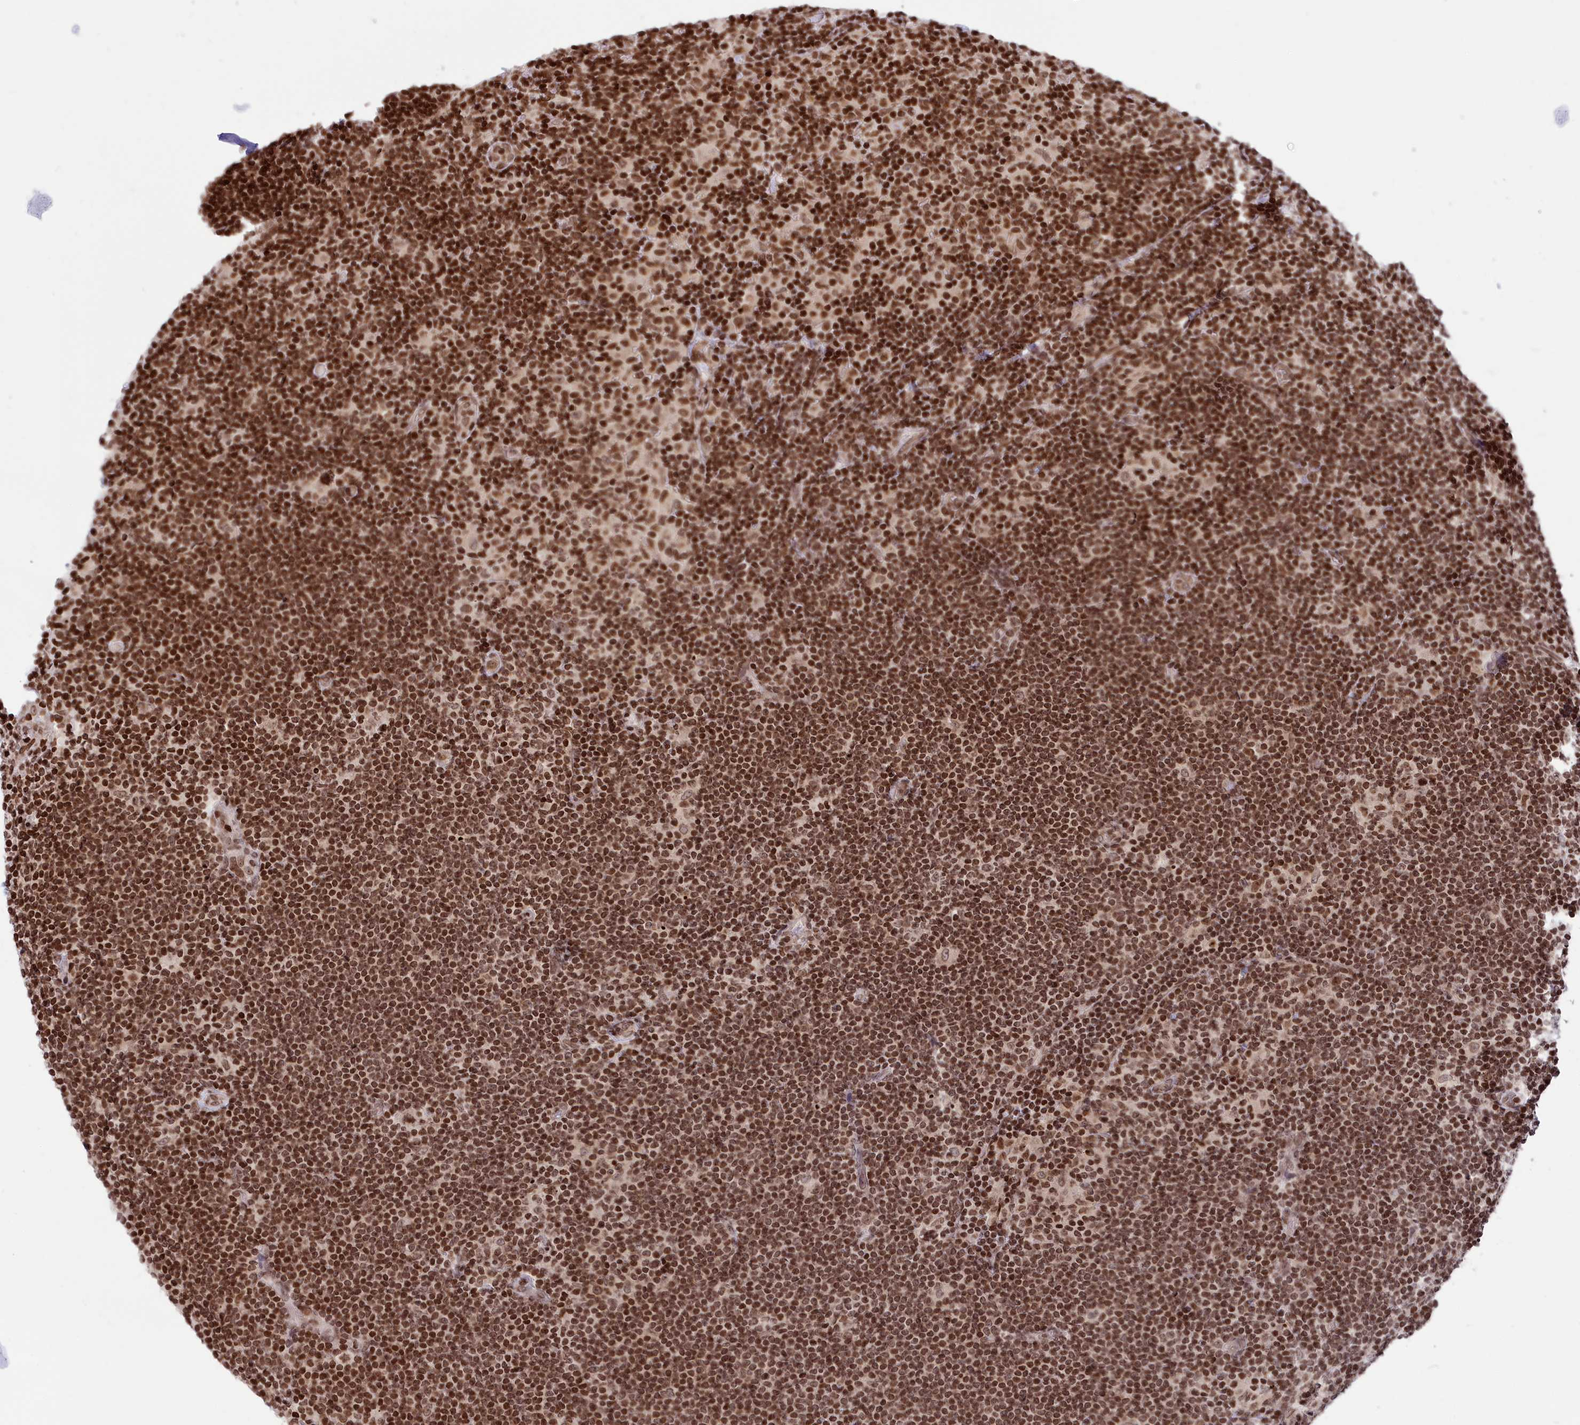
{"staining": {"intensity": "moderate", "quantity": ">75%", "location": "nuclear"}, "tissue": "lymphoma", "cell_type": "Tumor cells", "image_type": "cancer", "snomed": [{"axis": "morphology", "description": "Hodgkin's disease, NOS"}, {"axis": "topography", "description": "Lymph node"}], "caption": "This is an image of immunohistochemistry (IHC) staining of Hodgkin's disease, which shows moderate staining in the nuclear of tumor cells.", "gene": "TET2", "patient": {"sex": "female", "age": 57}}